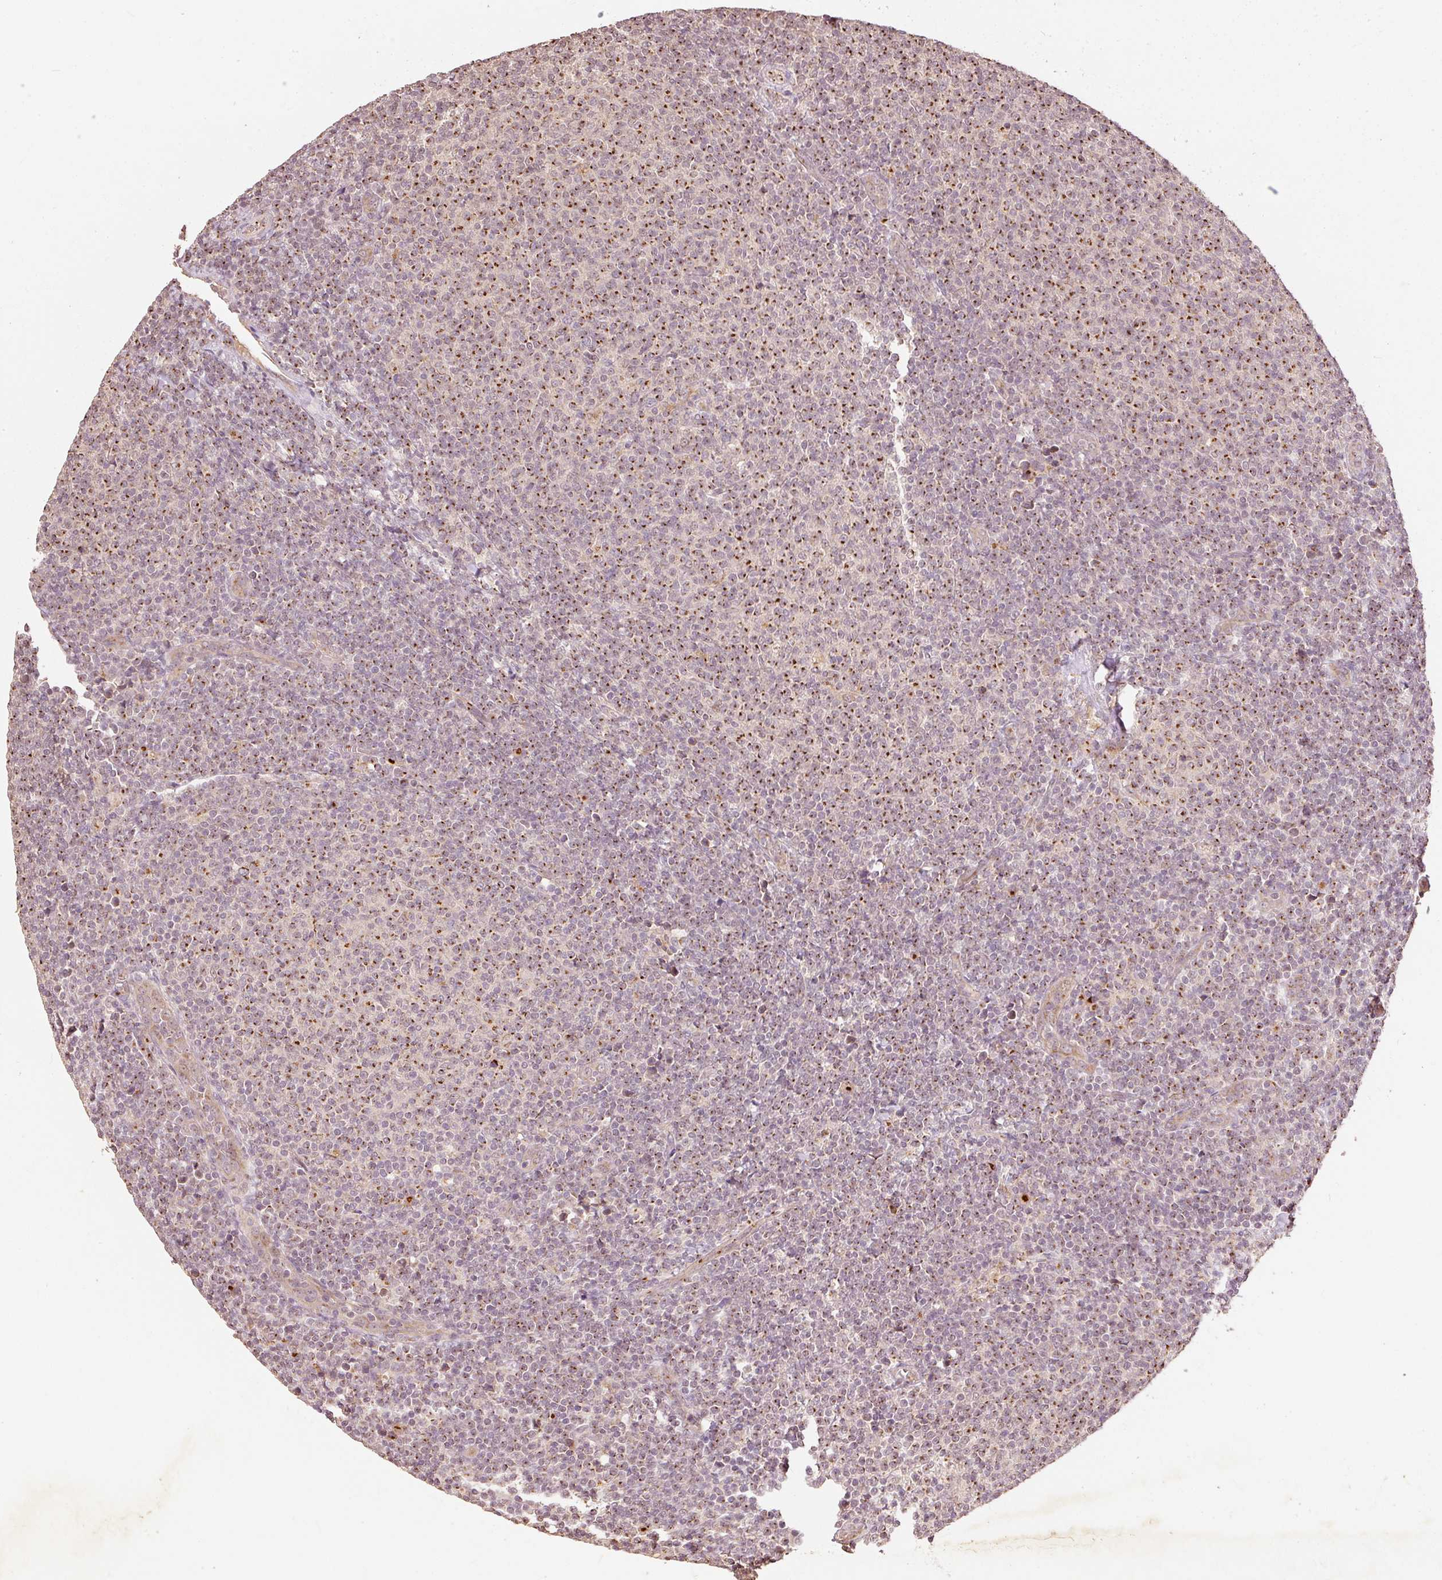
{"staining": {"intensity": "moderate", "quantity": ">75%", "location": "cytoplasmic/membranous"}, "tissue": "lymphoma", "cell_type": "Tumor cells", "image_type": "cancer", "snomed": [{"axis": "morphology", "description": "Malignant lymphoma, non-Hodgkin's type, Low grade"}, {"axis": "topography", "description": "Lymph node"}], "caption": "Immunohistochemical staining of malignant lymphoma, non-Hodgkin's type (low-grade) reveals medium levels of moderate cytoplasmic/membranous protein expression in about >75% of tumor cells.", "gene": "FUT8", "patient": {"sex": "male", "age": 66}}